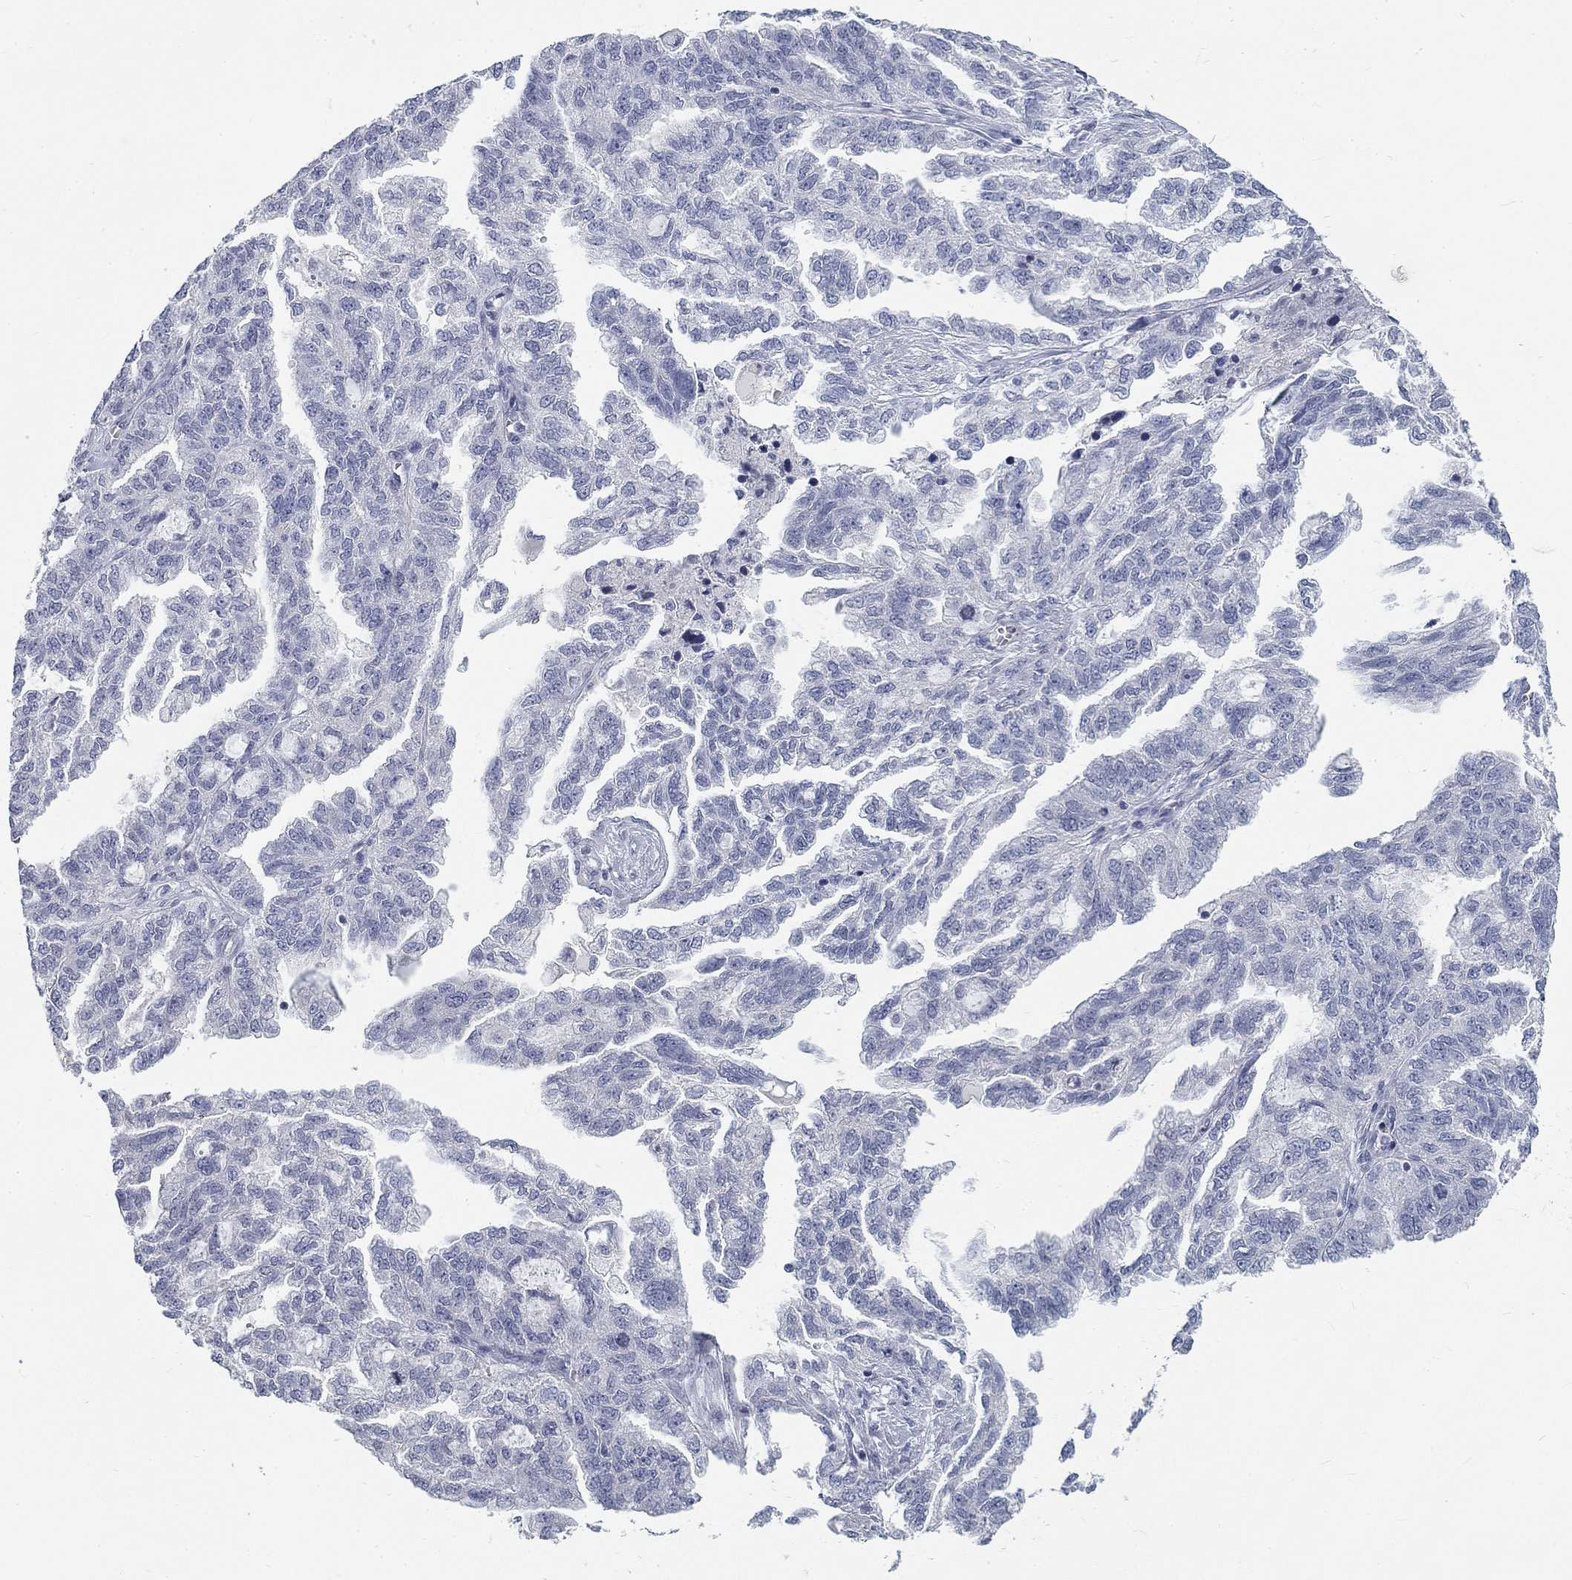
{"staining": {"intensity": "negative", "quantity": "none", "location": "none"}, "tissue": "ovarian cancer", "cell_type": "Tumor cells", "image_type": "cancer", "snomed": [{"axis": "morphology", "description": "Cystadenocarcinoma, serous, NOS"}, {"axis": "topography", "description": "Ovary"}], "caption": "The IHC photomicrograph has no significant staining in tumor cells of ovarian serous cystadenocarcinoma tissue.", "gene": "ATP1A3", "patient": {"sex": "female", "age": 51}}